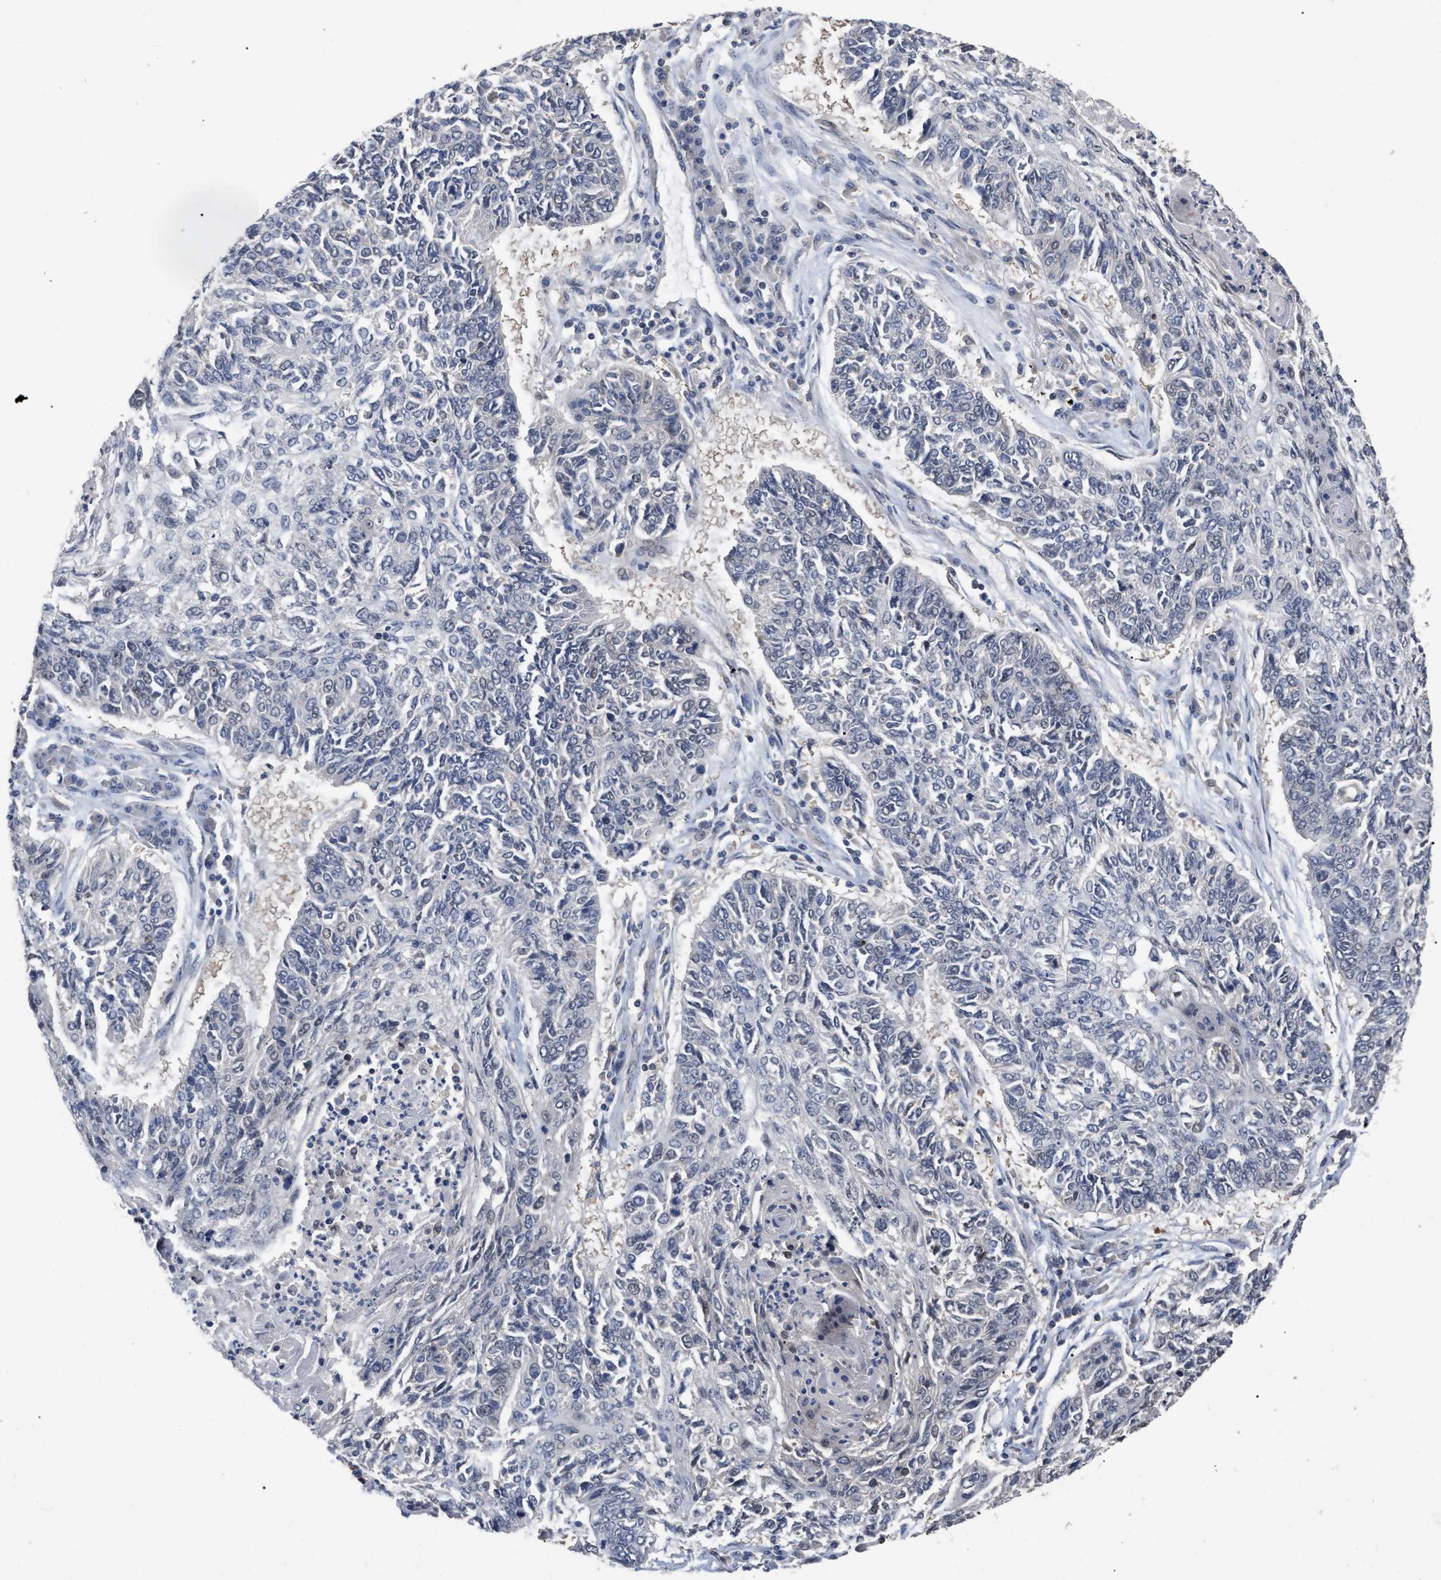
{"staining": {"intensity": "negative", "quantity": "none", "location": "none"}, "tissue": "lung cancer", "cell_type": "Tumor cells", "image_type": "cancer", "snomed": [{"axis": "morphology", "description": "Normal tissue, NOS"}, {"axis": "morphology", "description": "Squamous cell carcinoma, NOS"}, {"axis": "topography", "description": "Cartilage tissue"}, {"axis": "topography", "description": "Bronchus"}, {"axis": "topography", "description": "Lung"}], "caption": "Squamous cell carcinoma (lung) was stained to show a protein in brown. There is no significant positivity in tumor cells. Nuclei are stained in blue.", "gene": "JAZF1", "patient": {"sex": "female", "age": 49}}